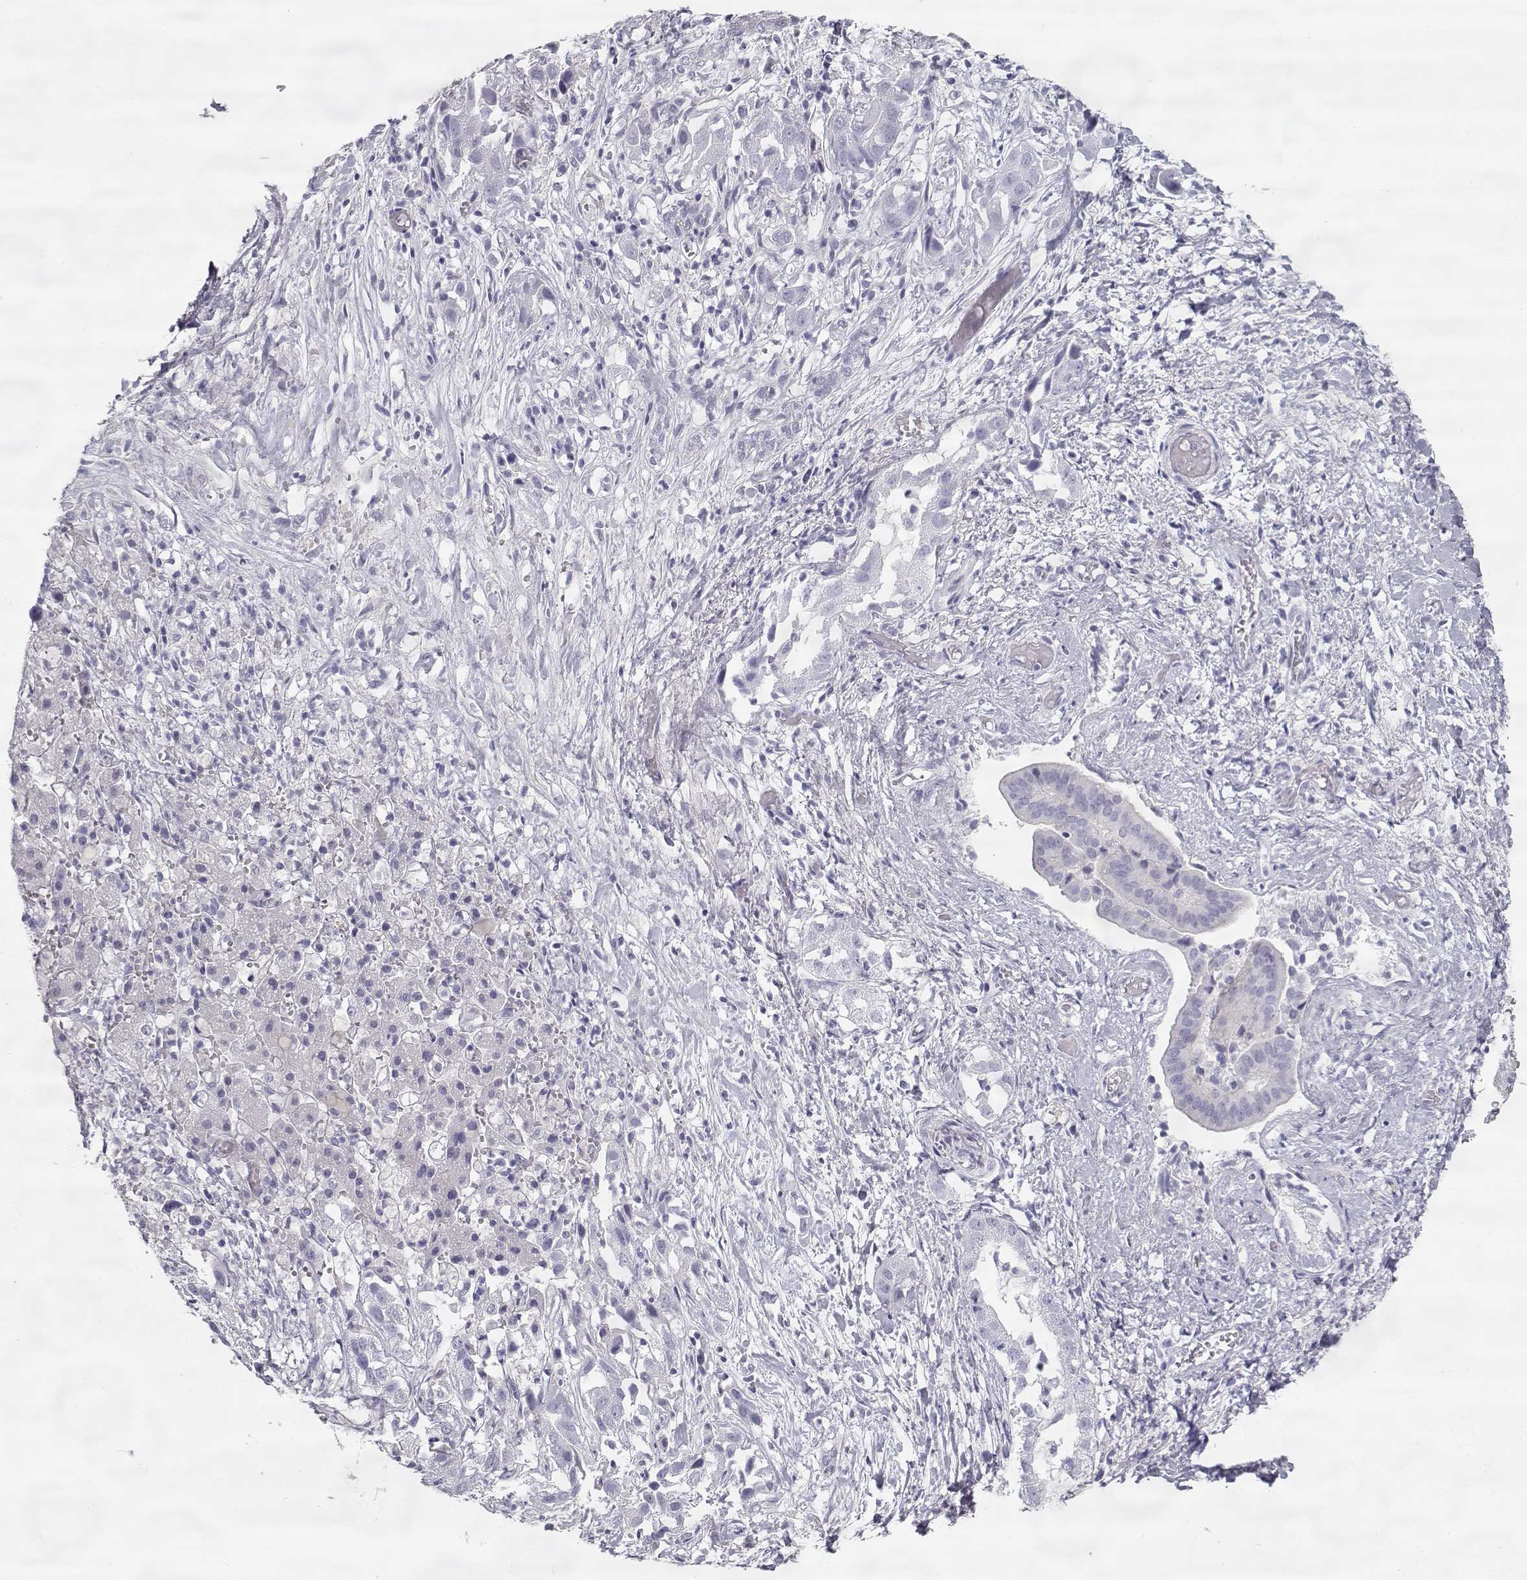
{"staining": {"intensity": "negative", "quantity": "none", "location": "none"}, "tissue": "liver cancer", "cell_type": "Tumor cells", "image_type": "cancer", "snomed": [{"axis": "morphology", "description": "Cholangiocarcinoma"}, {"axis": "topography", "description": "Liver"}], "caption": "Liver cancer (cholangiocarcinoma) stained for a protein using immunohistochemistry (IHC) shows no positivity tumor cells.", "gene": "SLITRK3", "patient": {"sex": "female", "age": 52}}